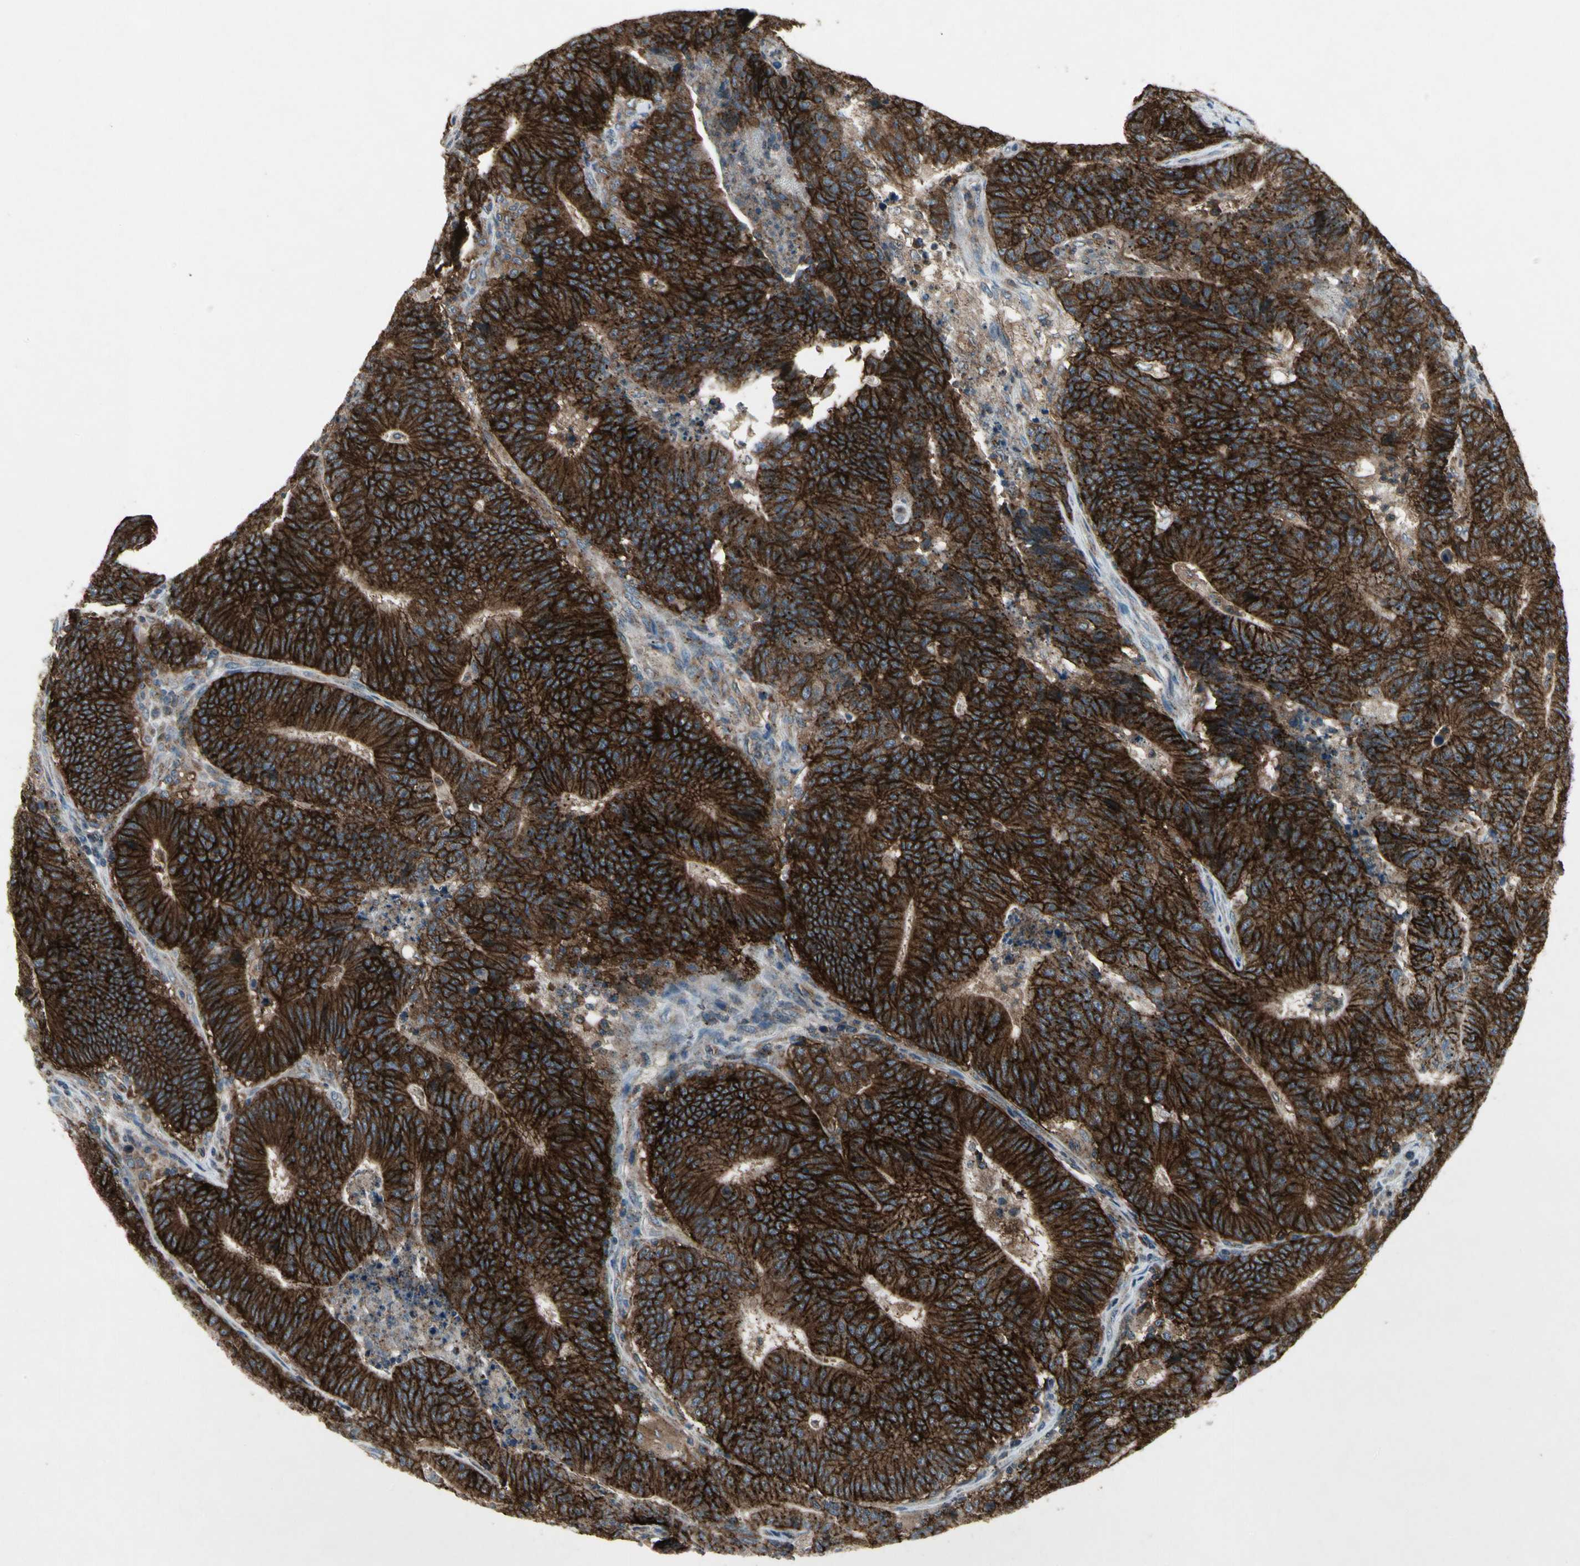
{"staining": {"intensity": "strong", "quantity": ">75%", "location": "cytoplasmic/membranous"}, "tissue": "colorectal cancer", "cell_type": "Tumor cells", "image_type": "cancer", "snomed": [{"axis": "morphology", "description": "Normal tissue, NOS"}, {"axis": "morphology", "description": "Adenocarcinoma, NOS"}, {"axis": "topography", "description": "Colon"}], "caption": "The immunohistochemical stain labels strong cytoplasmic/membranous staining in tumor cells of adenocarcinoma (colorectal) tissue.", "gene": "NMI", "patient": {"sex": "female", "age": 75}}